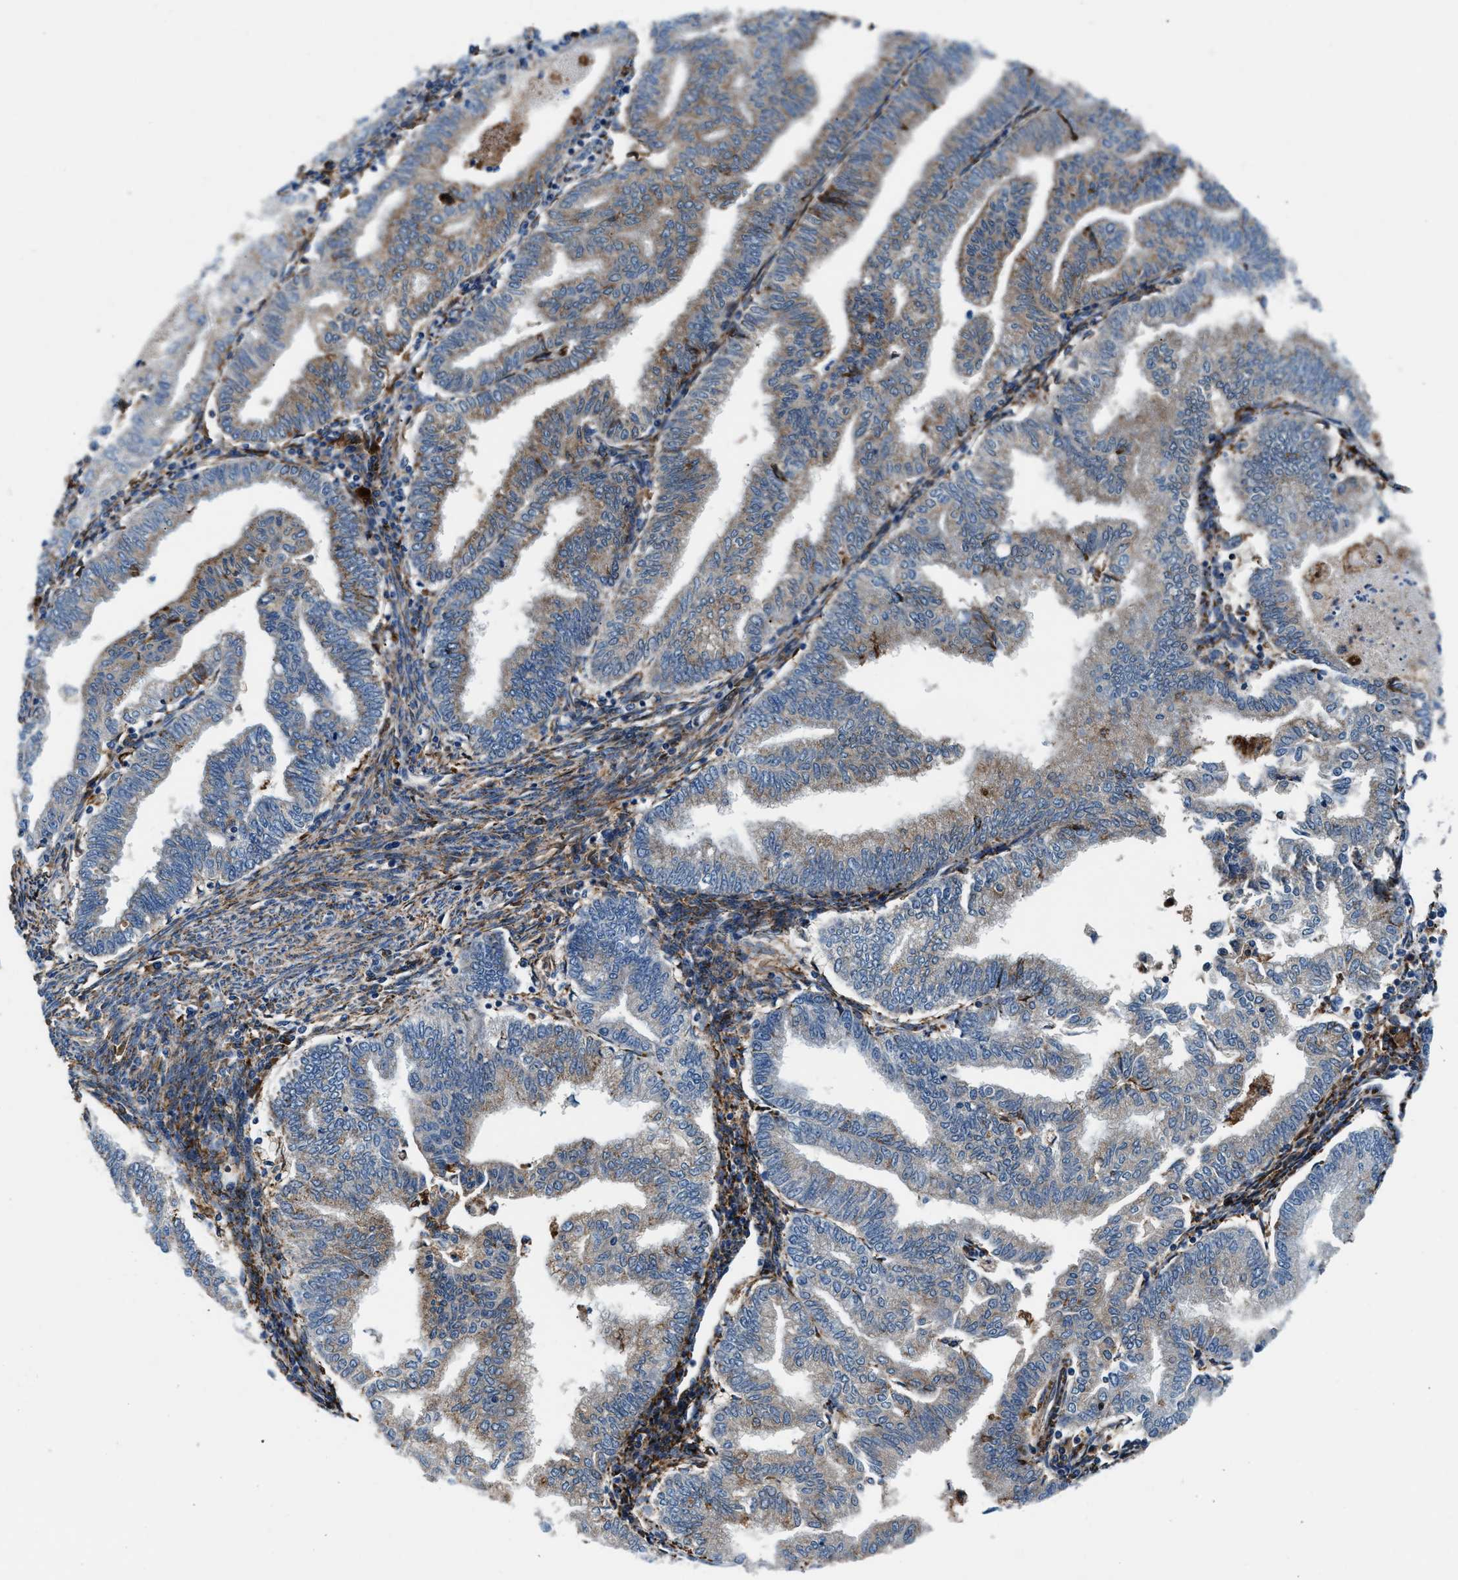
{"staining": {"intensity": "weak", "quantity": ">75%", "location": "cytoplasmic/membranous"}, "tissue": "endometrial cancer", "cell_type": "Tumor cells", "image_type": "cancer", "snomed": [{"axis": "morphology", "description": "Polyp, NOS"}, {"axis": "morphology", "description": "Adenocarcinoma, NOS"}, {"axis": "morphology", "description": "Adenoma, NOS"}, {"axis": "topography", "description": "Endometrium"}], "caption": "A histopathology image of endometrial adenocarcinoma stained for a protein shows weak cytoplasmic/membranous brown staining in tumor cells.", "gene": "SLFN11", "patient": {"sex": "female", "age": 79}}